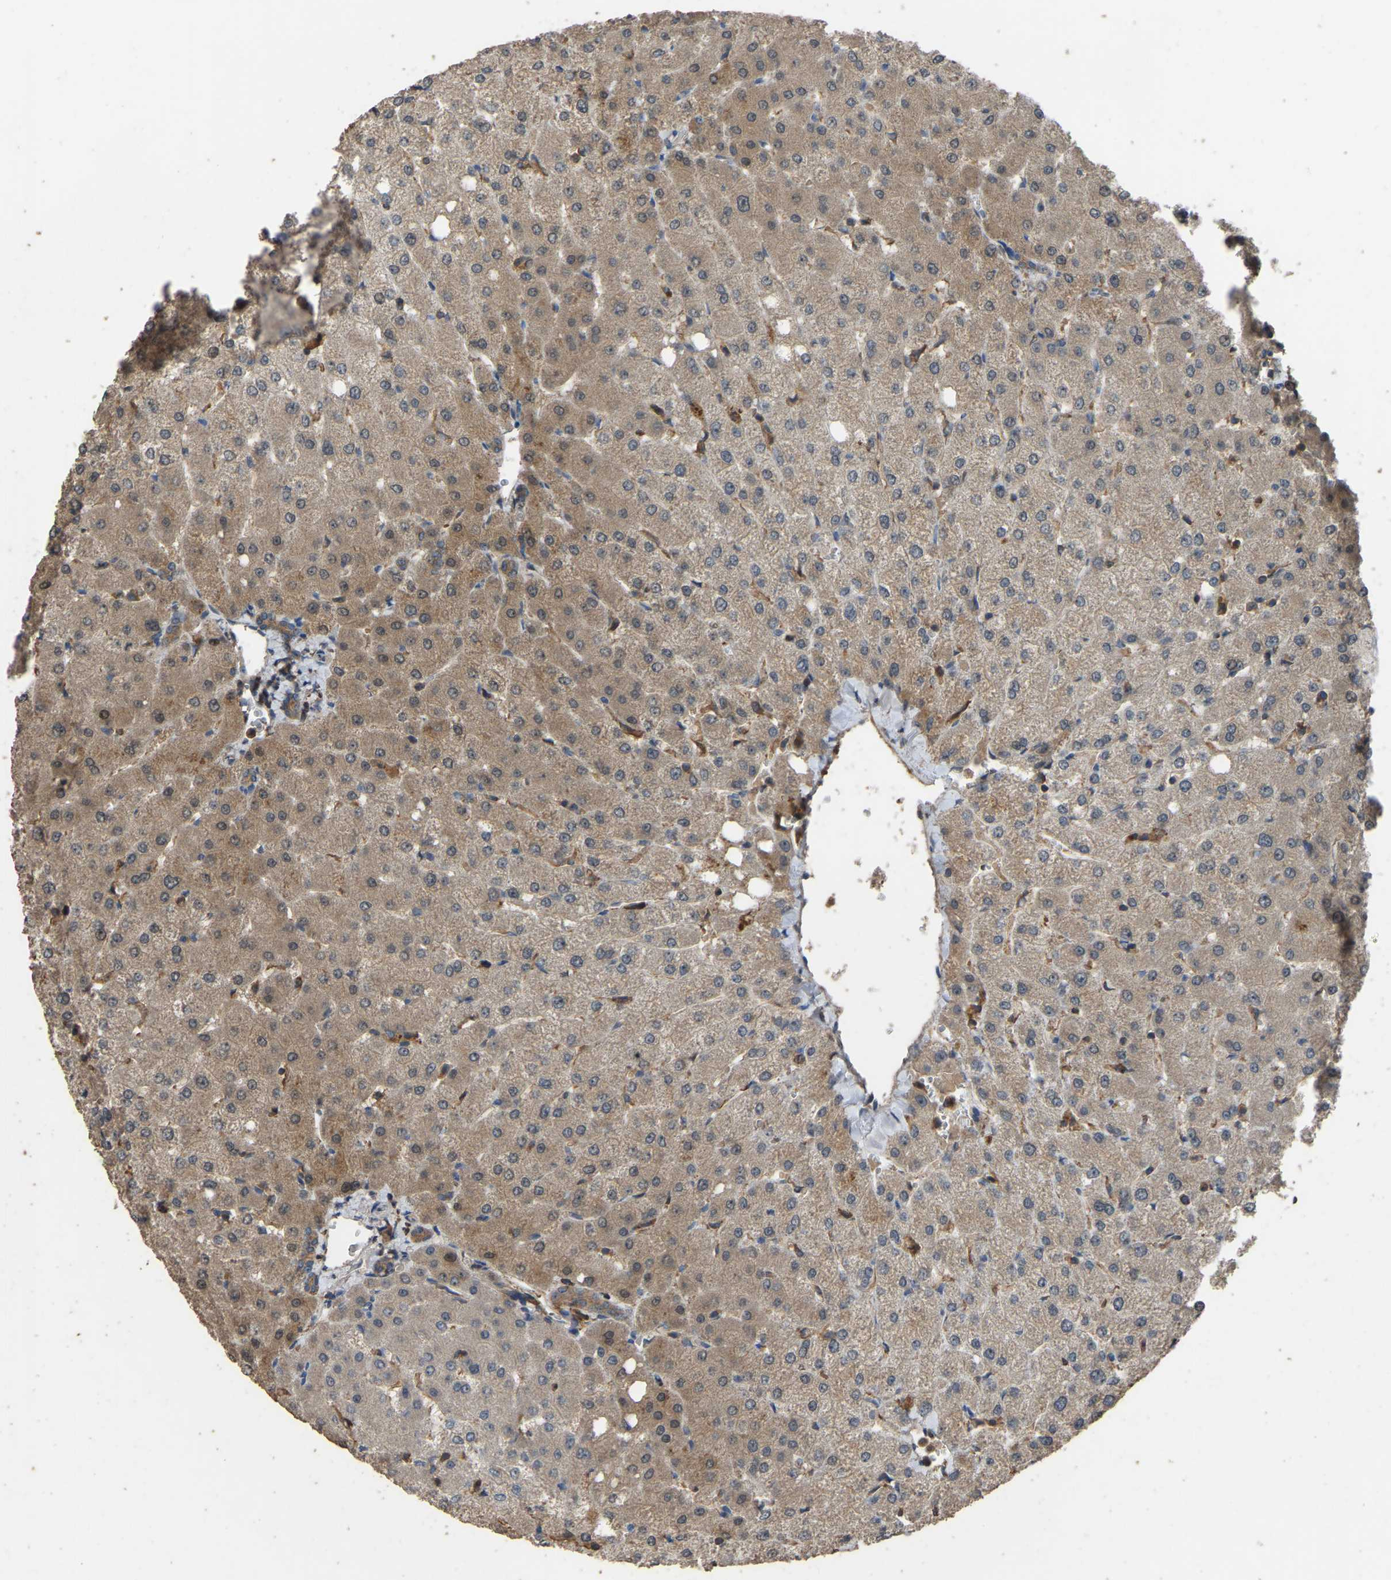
{"staining": {"intensity": "moderate", "quantity": ">75%", "location": "cytoplasmic/membranous"}, "tissue": "liver", "cell_type": "Cholangiocytes", "image_type": "normal", "snomed": [{"axis": "morphology", "description": "Normal tissue, NOS"}, {"axis": "topography", "description": "Liver"}], "caption": "DAB (3,3'-diaminobenzidine) immunohistochemical staining of benign liver exhibits moderate cytoplasmic/membranous protein positivity in approximately >75% of cholangiocytes.", "gene": "FHIT", "patient": {"sex": "female", "age": 54}}